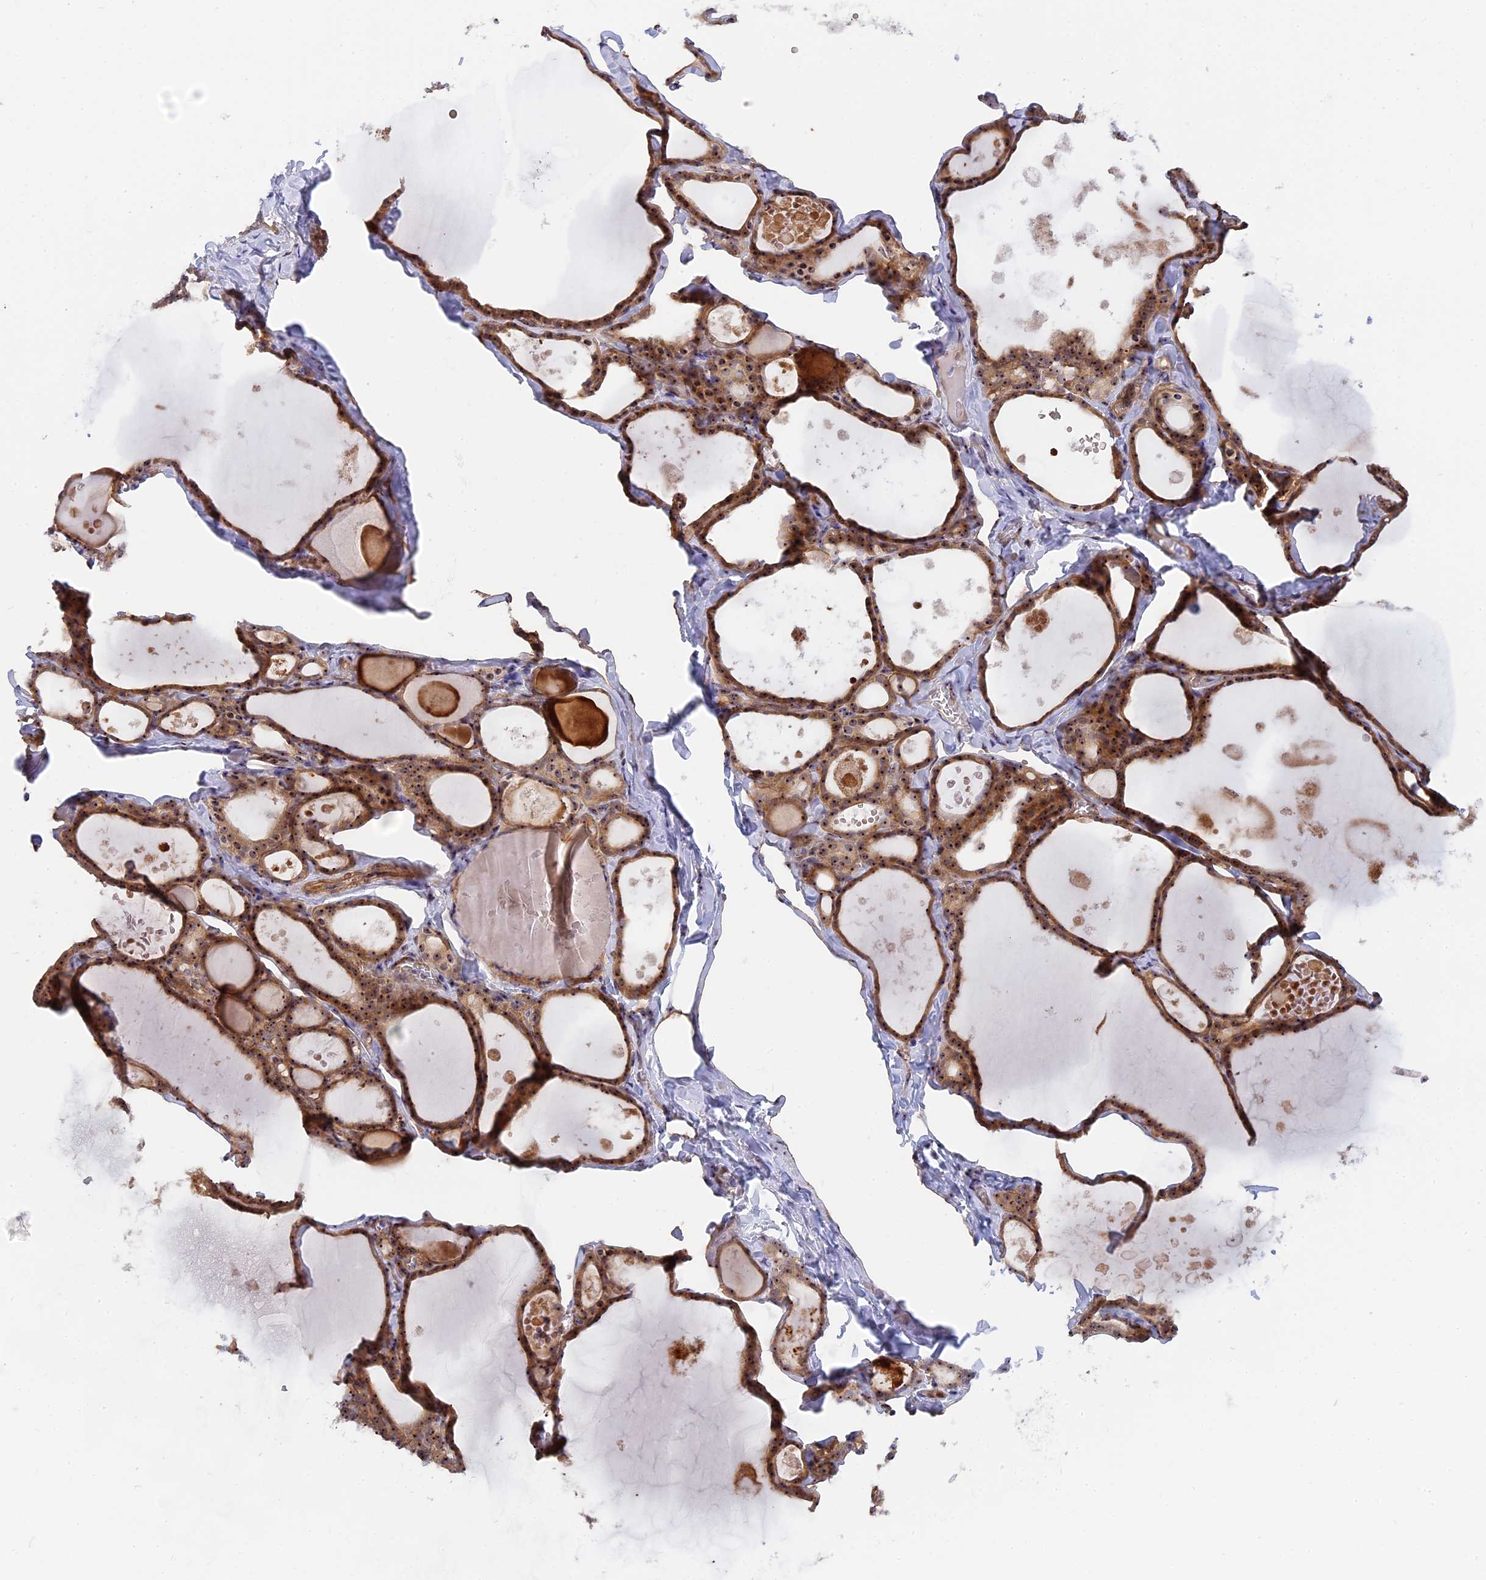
{"staining": {"intensity": "moderate", "quantity": ">75%", "location": "cytoplasmic/membranous,nuclear"}, "tissue": "thyroid gland", "cell_type": "Glandular cells", "image_type": "normal", "snomed": [{"axis": "morphology", "description": "Normal tissue, NOS"}, {"axis": "topography", "description": "Thyroid gland"}], "caption": "Thyroid gland stained with IHC shows moderate cytoplasmic/membranous,nuclear positivity in approximately >75% of glandular cells.", "gene": "DBNDD1", "patient": {"sex": "male", "age": 56}}